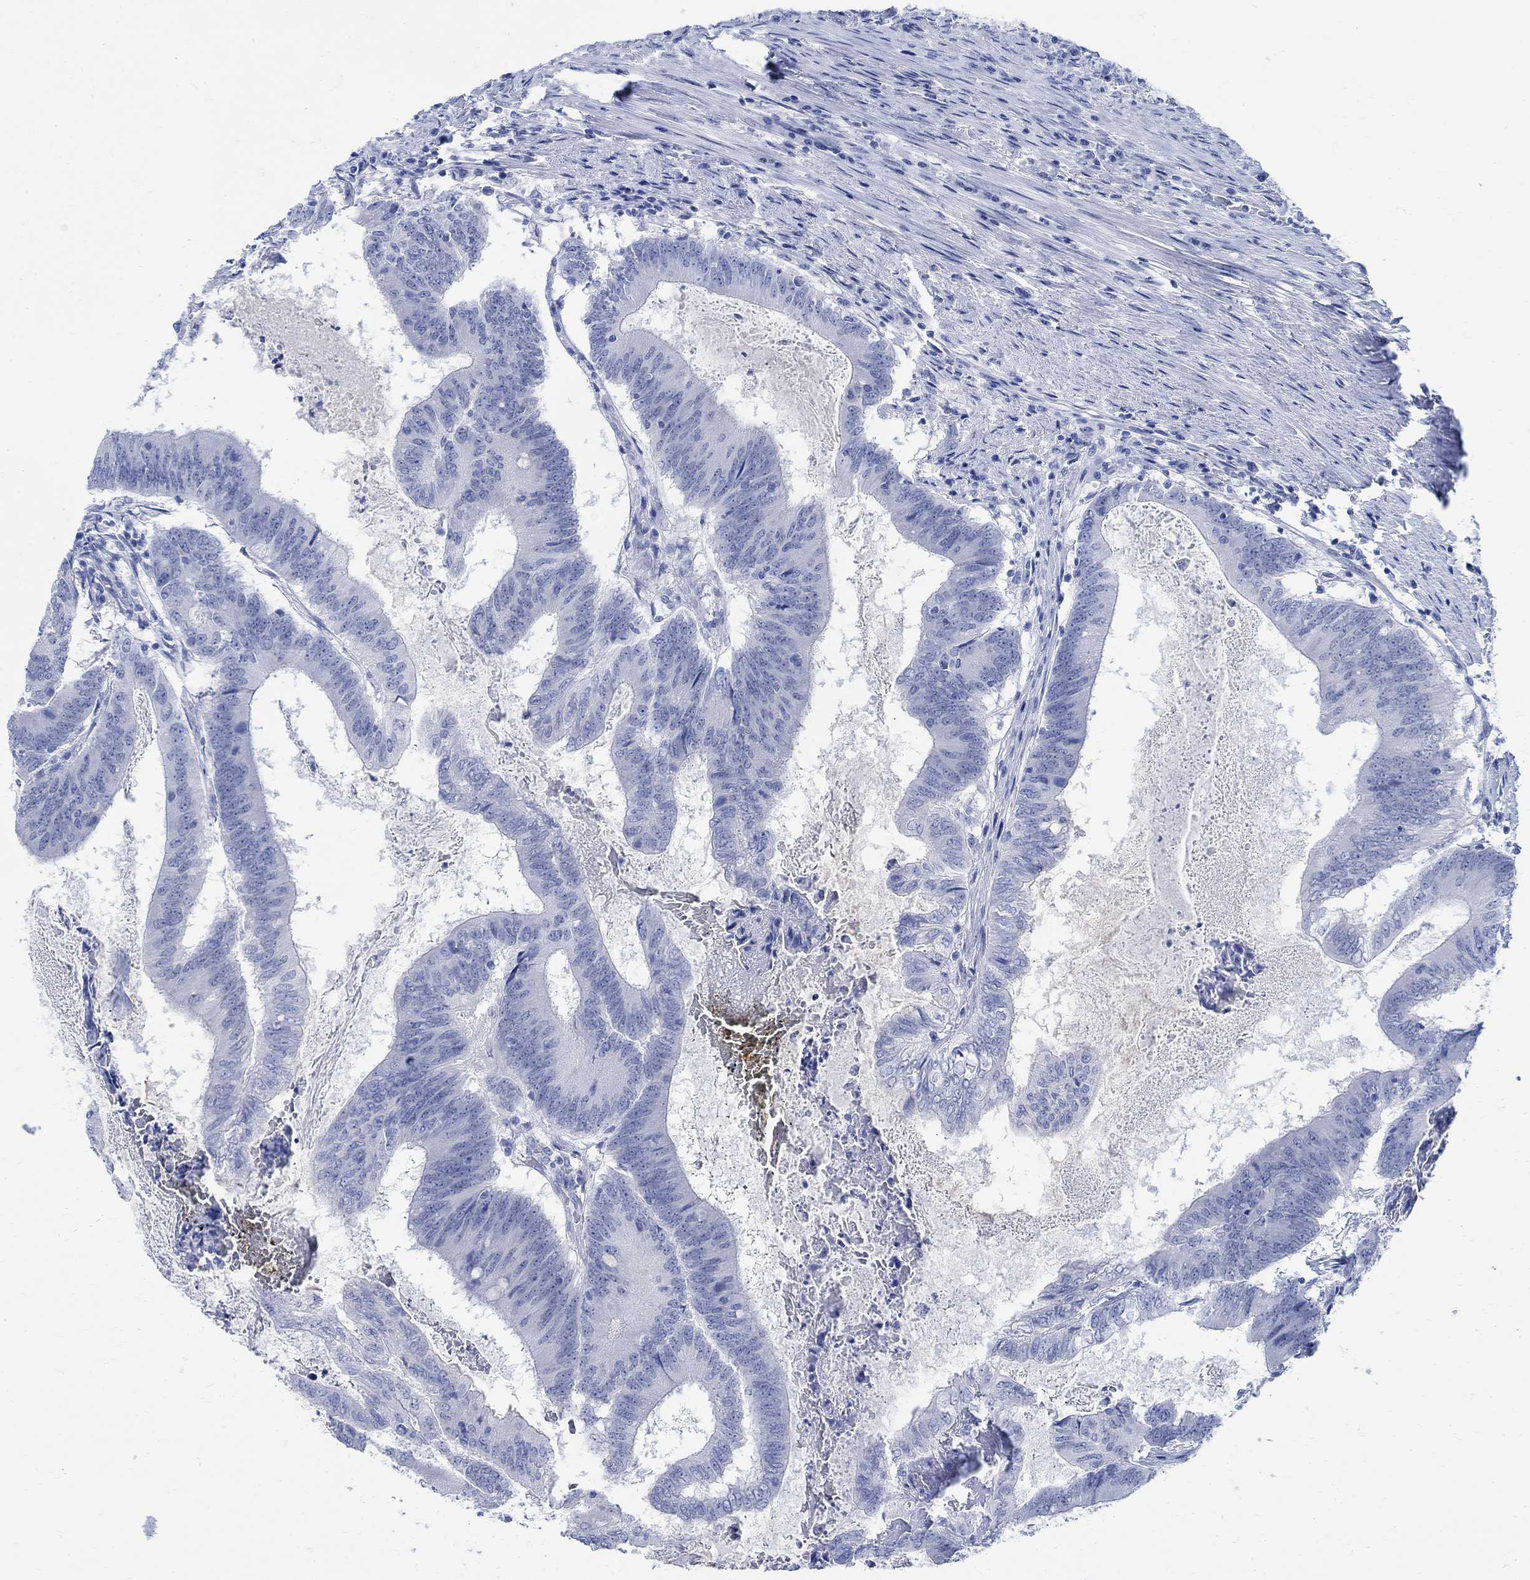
{"staining": {"intensity": "negative", "quantity": "none", "location": "none"}, "tissue": "colorectal cancer", "cell_type": "Tumor cells", "image_type": "cancer", "snomed": [{"axis": "morphology", "description": "Adenocarcinoma, NOS"}, {"axis": "topography", "description": "Colon"}], "caption": "IHC histopathology image of neoplastic tissue: adenocarcinoma (colorectal) stained with DAB (3,3'-diaminobenzidine) reveals no significant protein expression in tumor cells. (Immunohistochemistry, brightfield microscopy, high magnification).", "gene": "CAMK2N1", "patient": {"sex": "female", "age": 70}}